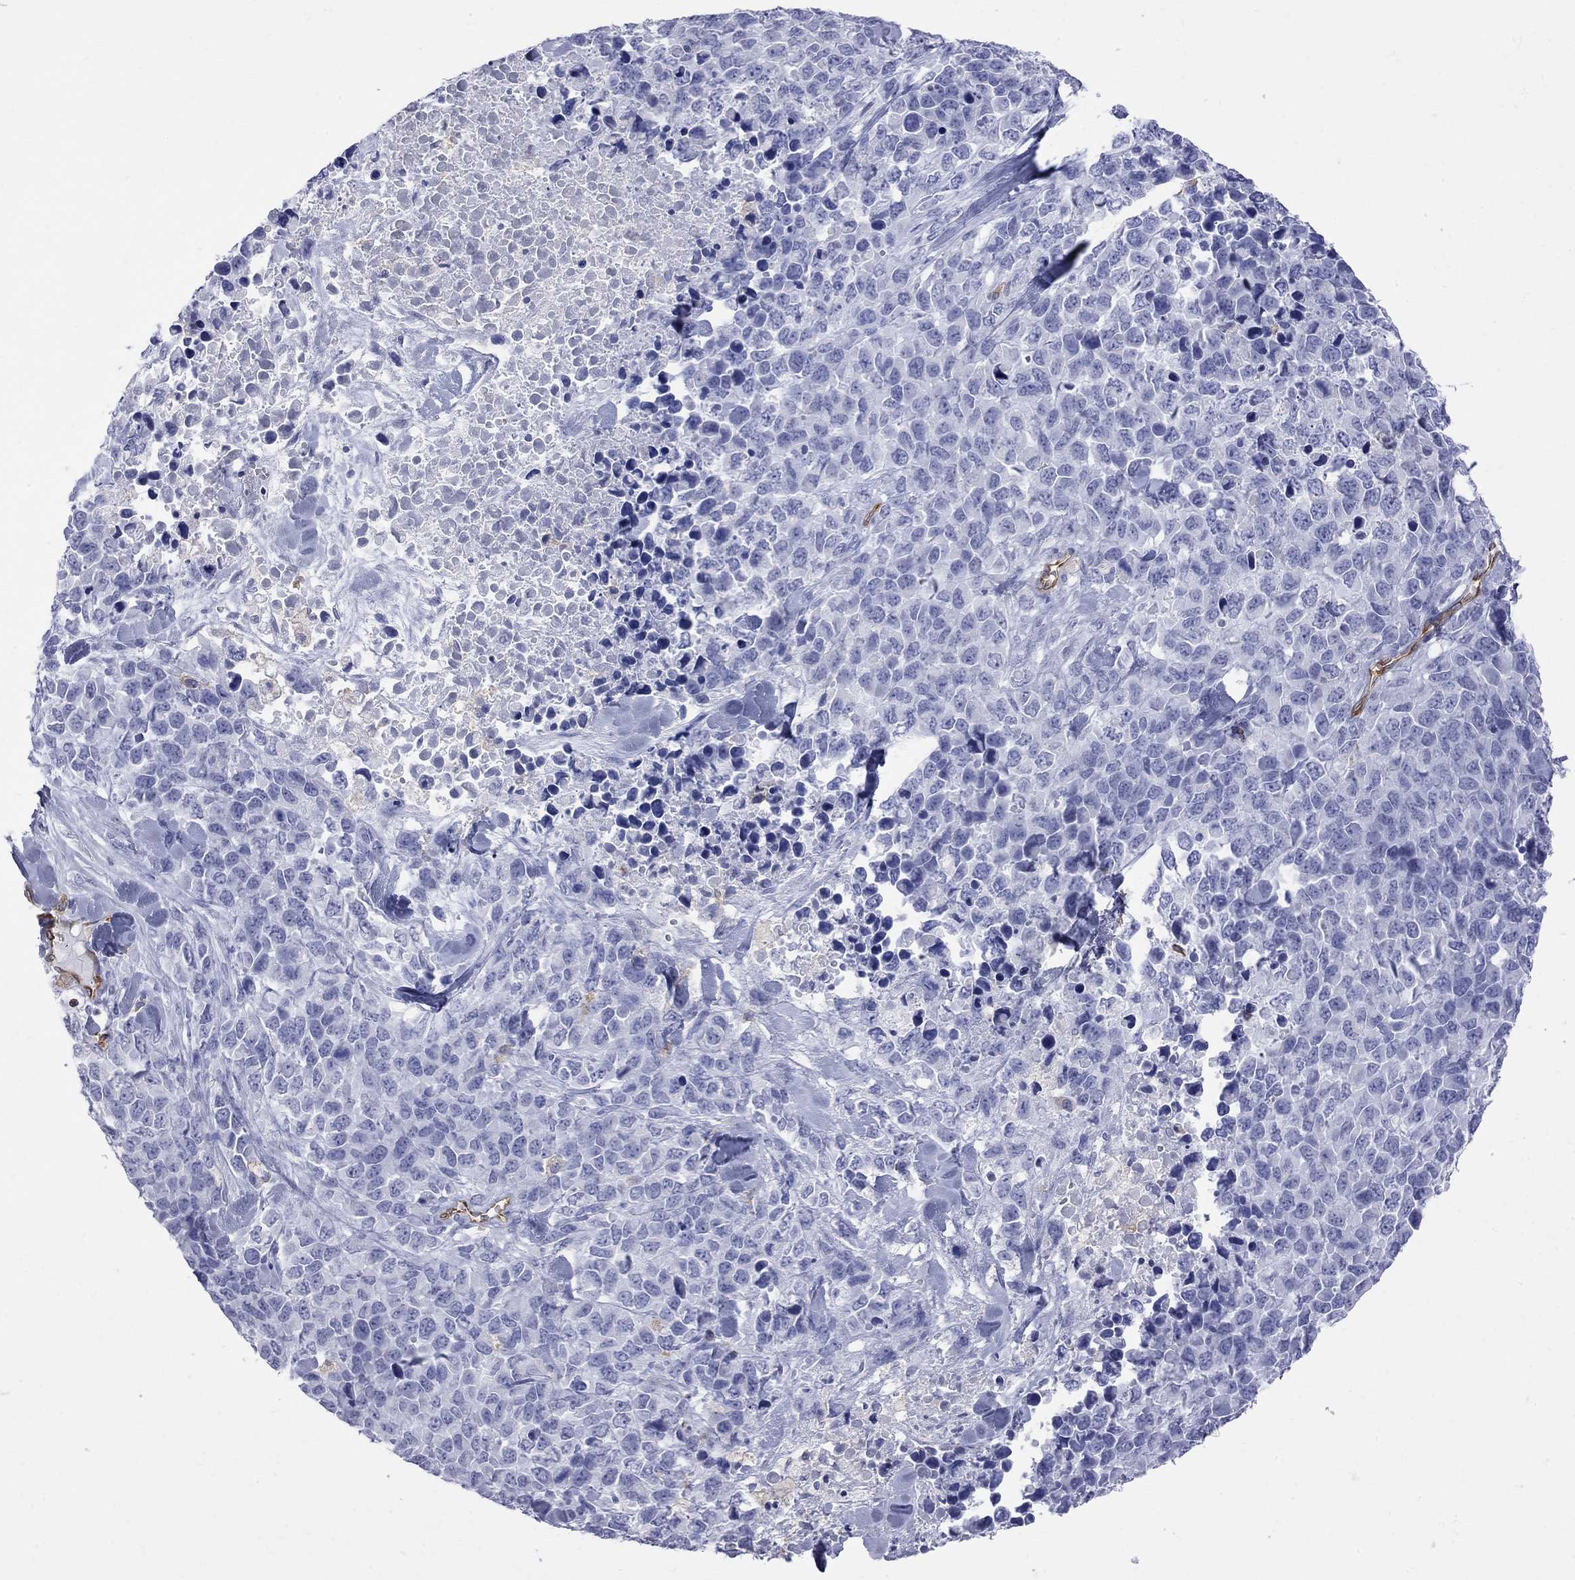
{"staining": {"intensity": "negative", "quantity": "none", "location": "none"}, "tissue": "melanoma", "cell_type": "Tumor cells", "image_type": "cancer", "snomed": [{"axis": "morphology", "description": "Malignant melanoma, Metastatic site"}, {"axis": "topography", "description": "Skin"}], "caption": "The immunohistochemistry image has no significant positivity in tumor cells of melanoma tissue. (DAB immunohistochemistry (IHC) with hematoxylin counter stain).", "gene": "ABI3", "patient": {"sex": "male", "age": 84}}